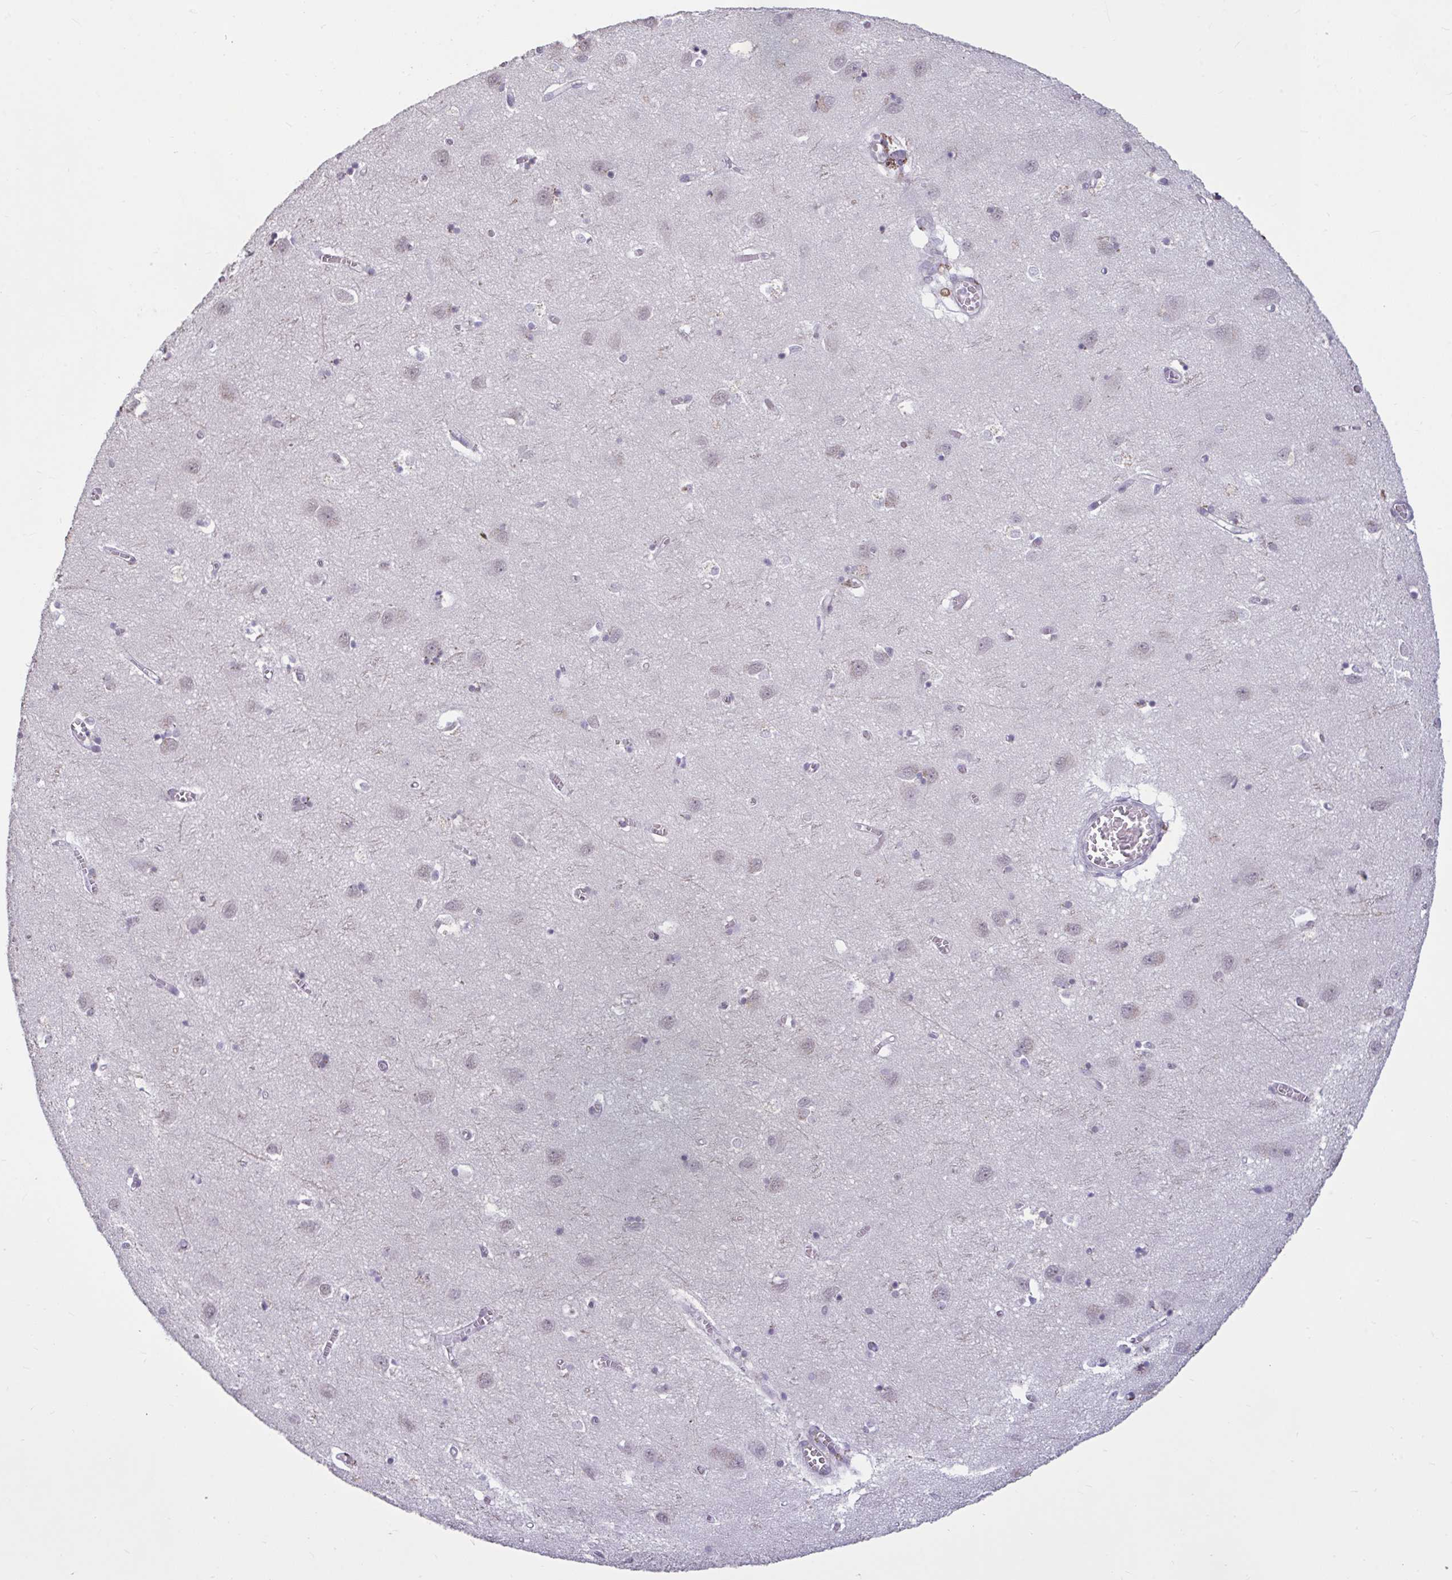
{"staining": {"intensity": "negative", "quantity": "none", "location": "none"}, "tissue": "cerebral cortex", "cell_type": "Endothelial cells", "image_type": "normal", "snomed": [{"axis": "morphology", "description": "Normal tissue, NOS"}, {"axis": "topography", "description": "Cerebral cortex"}], "caption": "Immunohistochemistry photomicrograph of benign cerebral cortex: human cerebral cortex stained with DAB displays no significant protein expression in endothelial cells. Brightfield microscopy of immunohistochemistry stained with DAB (brown) and hematoxylin (blue), captured at high magnification.", "gene": "TBC1D4", "patient": {"sex": "male", "age": 70}}